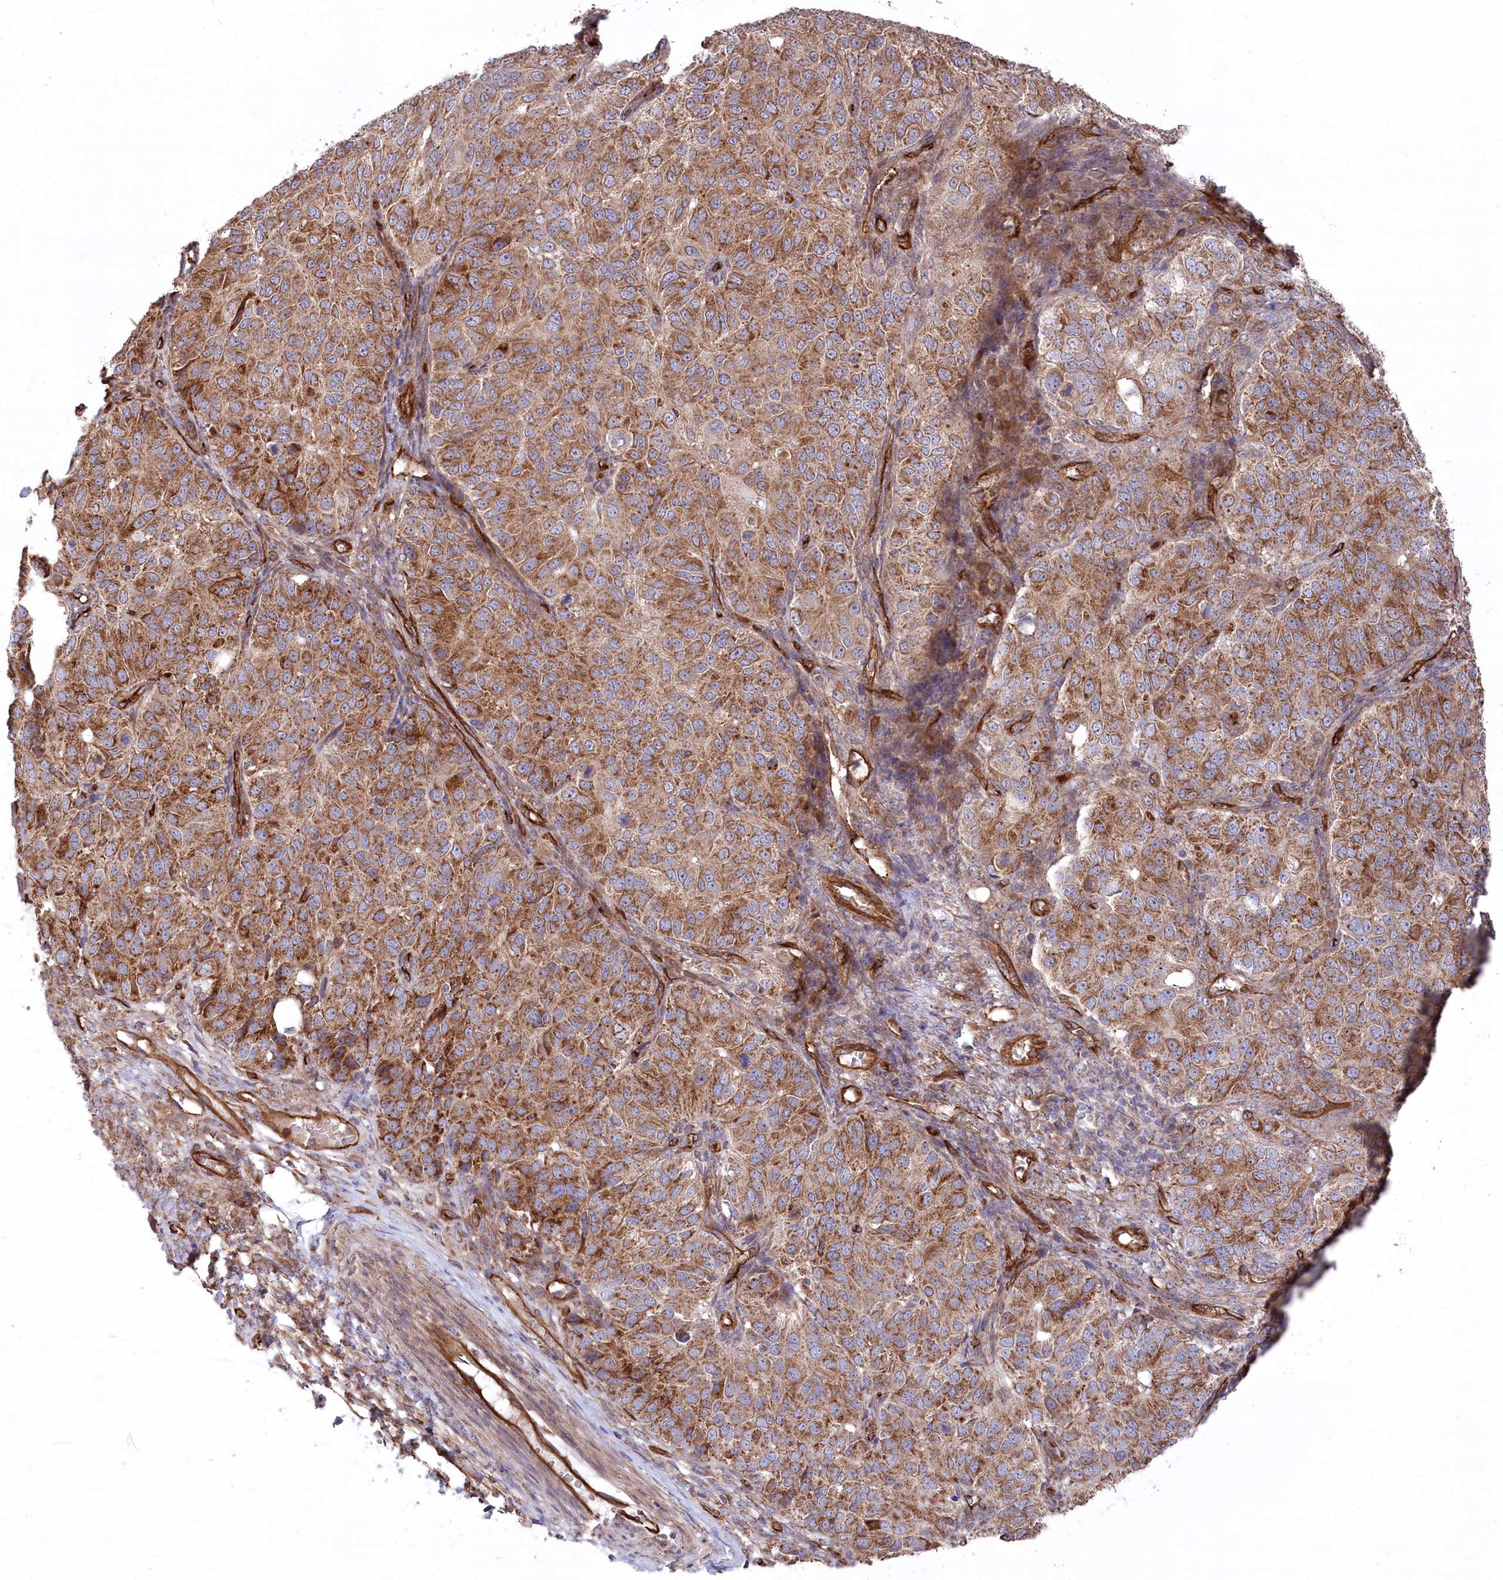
{"staining": {"intensity": "strong", "quantity": ">75%", "location": "cytoplasmic/membranous"}, "tissue": "ovarian cancer", "cell_type": "Tumor cells", "image_type": "cancer", "snomed": [{"axis": "morphology", "description": "Carcinoma, endometroid"}, {"axis": "topography", "description": "Ovary"}], "caption": "The micrograph shows staining of ovarian cancer (endometroid carcinoma), revealing strong cytoplasmic/membranous protein positivity (brown color) within tumor cells.", "gene": "MTPAP", "patient": {"sex": "female", "age": 51}}